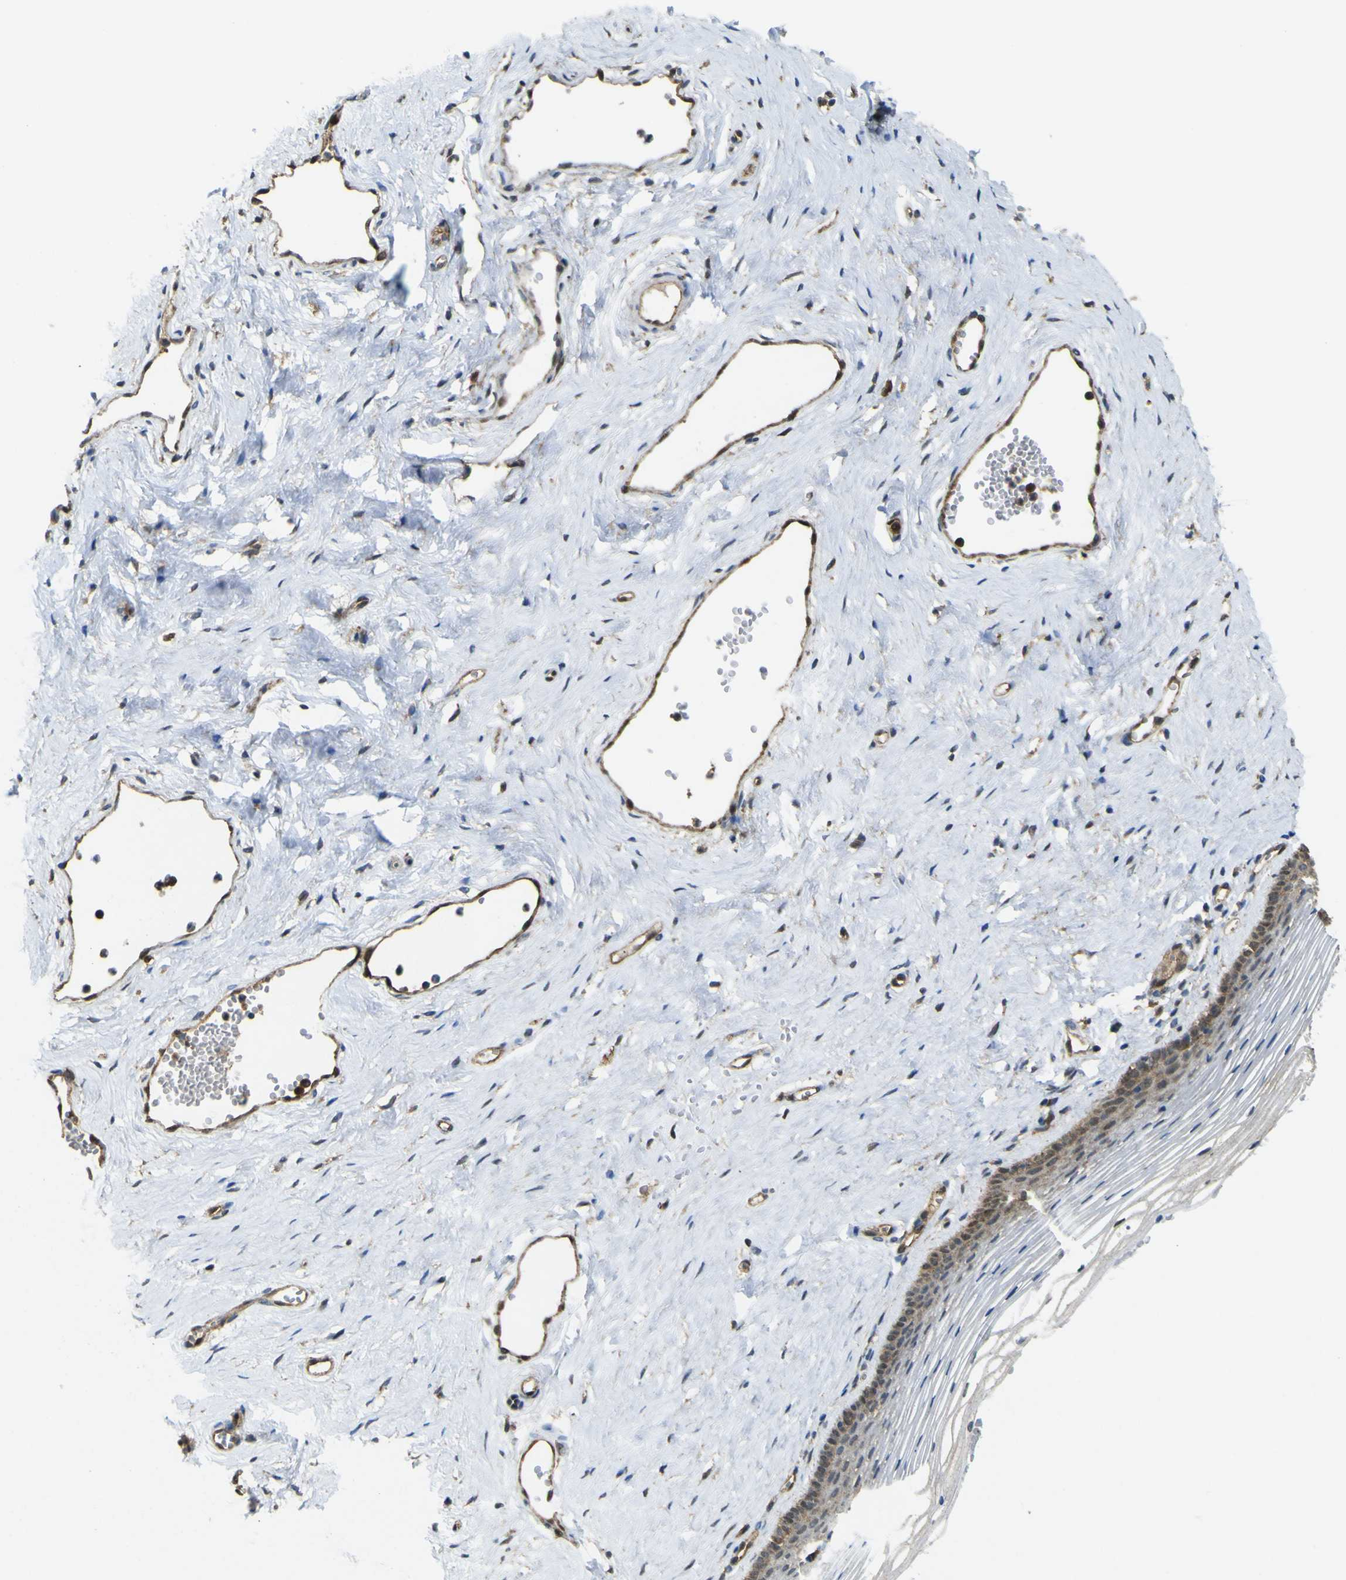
{"staining": {"intensity": "moderate", "quantity": "<25%", "location": "cytoplasmic/membranous"}, "tissue": "vagina", "cell_type": "Squamous epithelial cells", "image_type": "normal", "snomed": [{"axis": "morphology", "description": "Normal tissue, NOS"}, {"axis": "topography", "description": "Vagina"}], "caption": "A brown stain highlights moderate cytoplasmic/membranous staining of a protein in squamous epithelial cells of unremarkable vagina. (DAB (3,3'-diaminobenzidine) IHC with brightfield microscopy, high magnification).", "gene": "YWHAG", "patient": {"sex": "female", "age": 32}}